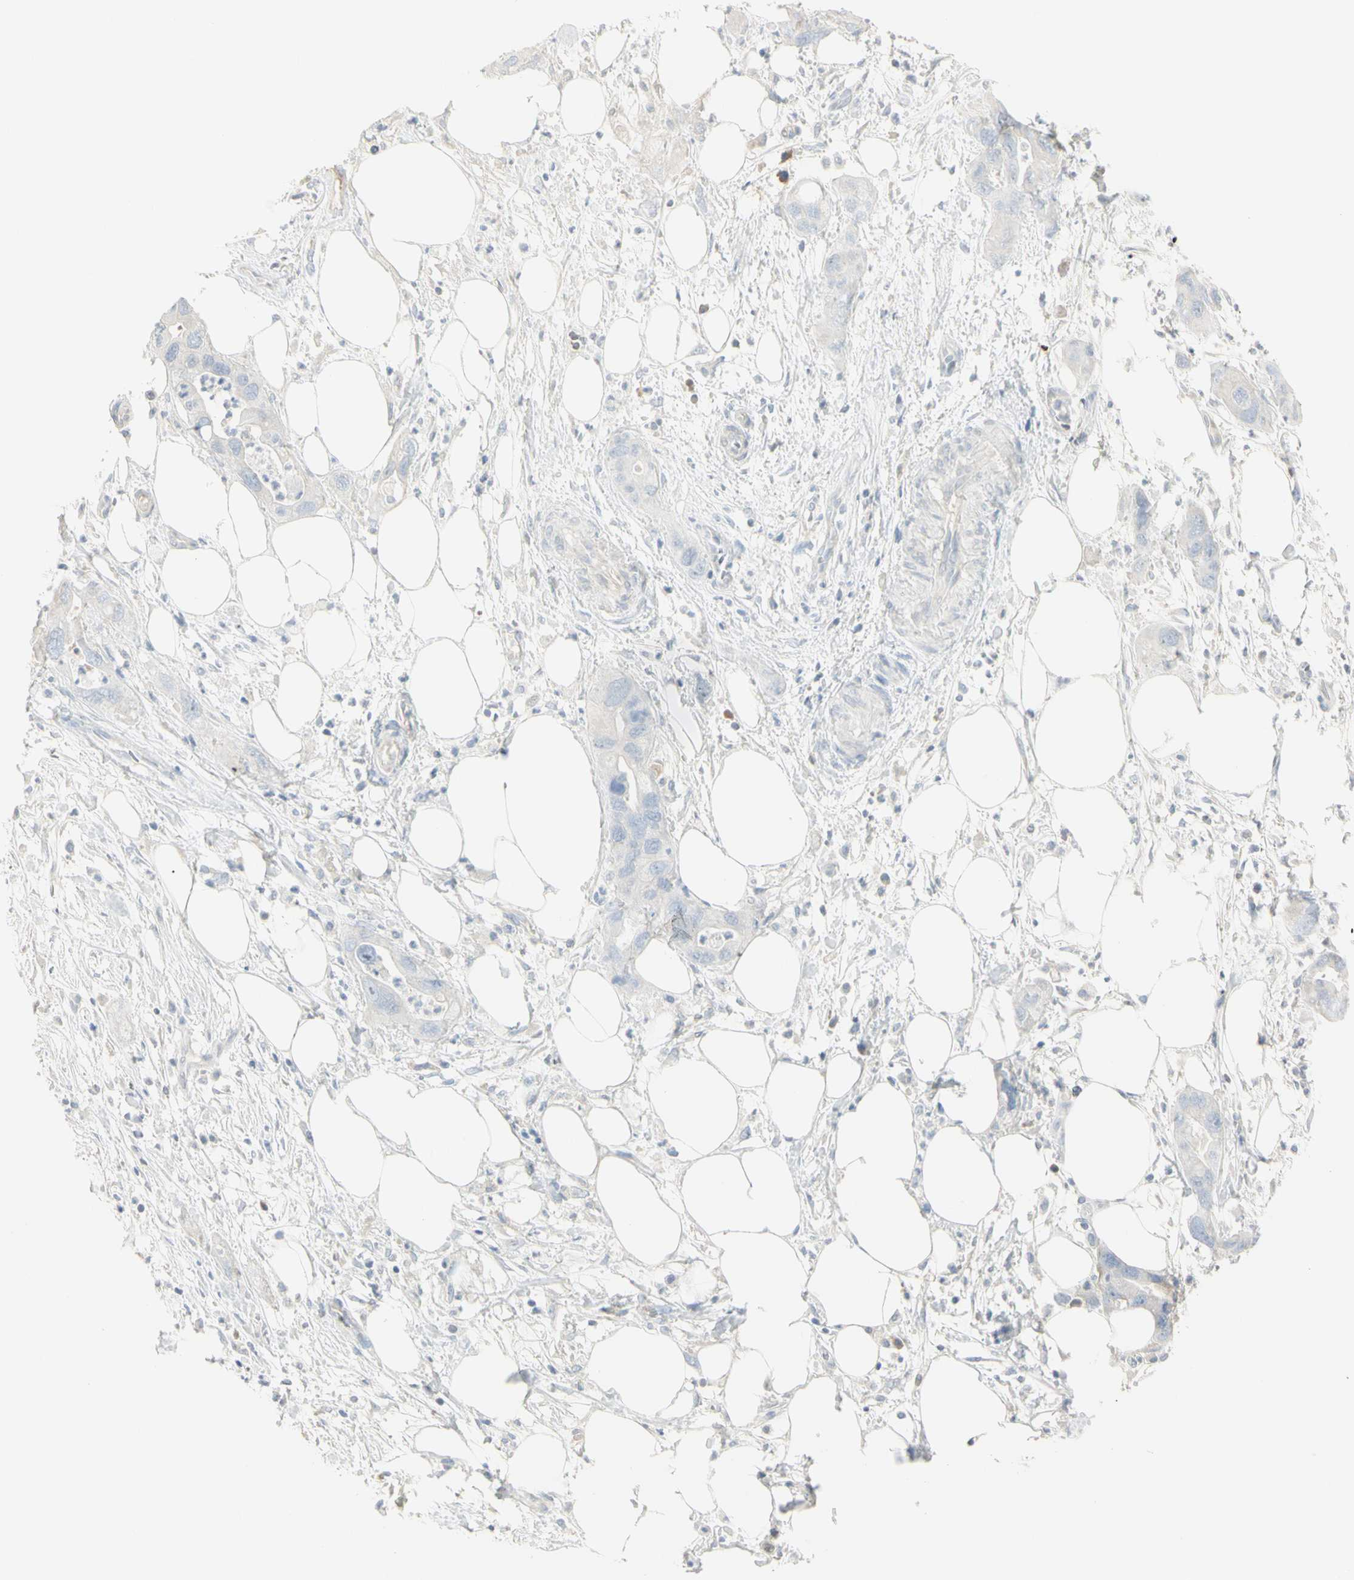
{"staining": {"intensity": "negative", "quantity": "none", "location": "none"}, "tissue": "pancreatic cancer", "cell_type": "Tumor cells", "image_type": "cancer", "snomed": [{"axis": "morphology", "description": "Adenocarcinoma, NOS"}, {"axis": "topography", "description": "Pancreas"}], "caption": "Tumor cells are negative for protein expression in human adenocarcinoma (pancreatic).", "gene": "PIP", "patient": {"sex": "female", "age": 71}}